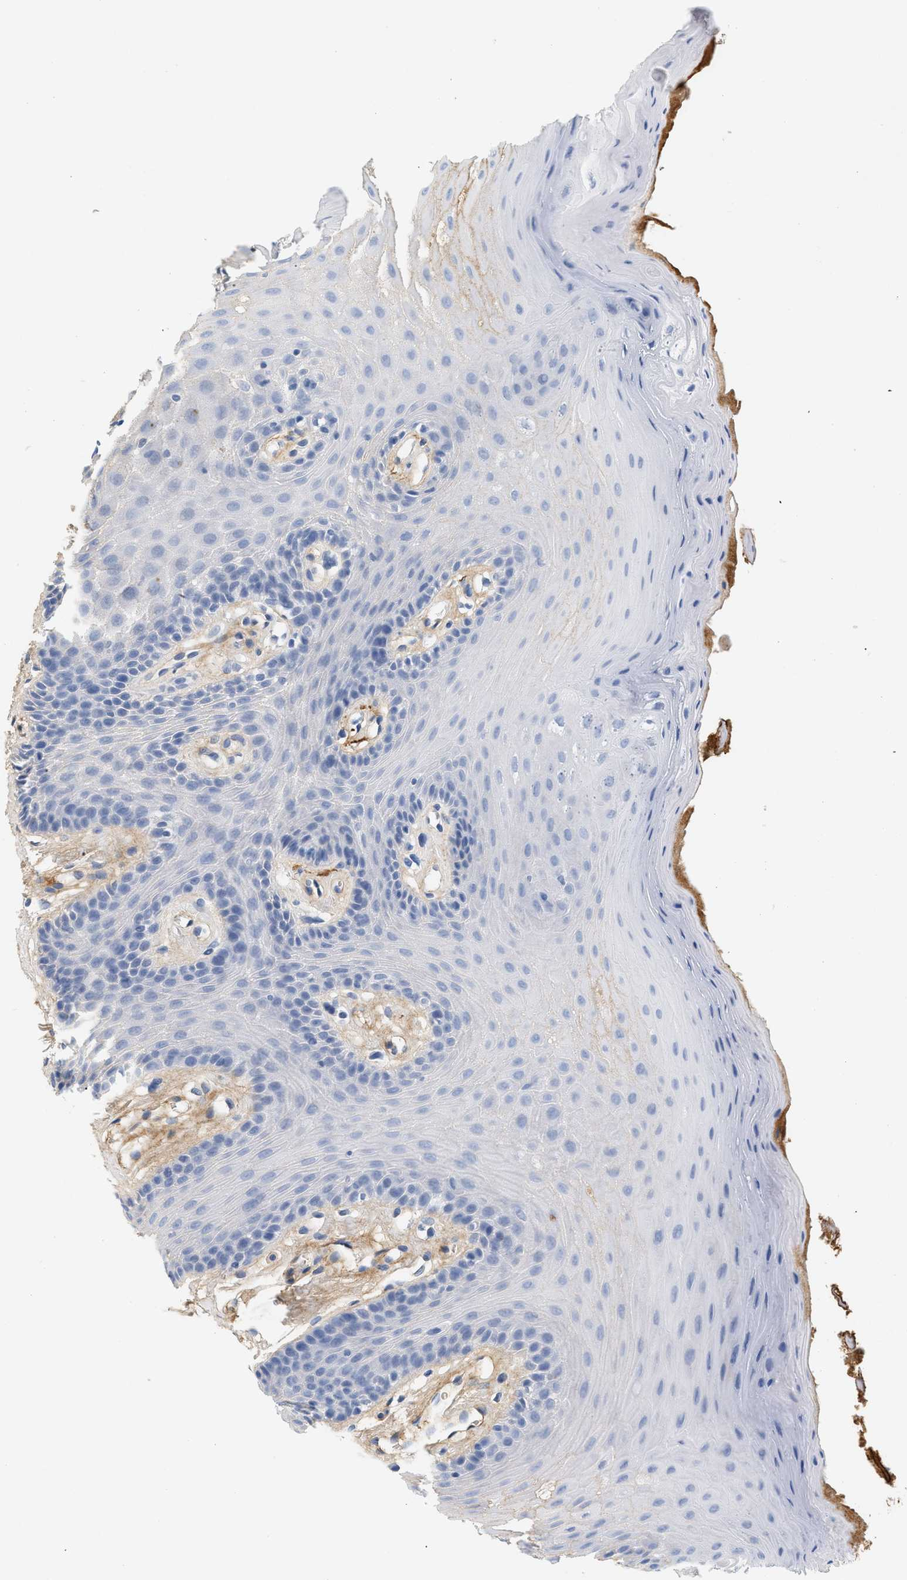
{"staining": {"intensity": "negative", "quantity": "none", "location": "none"}, "tissue": "oral mucosa", "cell_type": "Squamous epithelial cells", "image_type": "normal", "snomed": [{"axis": "morphology", "description": "Normal tissue, NOS"}, {"axis": "morphology", "description": "Squamous cell carcinoma, NOS"}, {"axis": "topography", "description": "Skeletal muscle"}, {"axis": "topography", "description": "Adipose tissue"}, {"axis": "topography", "description": "Vascular tissue"}, {"axis": "topography", "description": "Oral tissue"}, {"axis": "topography", "description": "Peripheral nerve tissue"}, {"axis": "topography", "description": "Head-Neck"}], "caption": "DAB (3,3'-diaminobenzidine) immunohistochemical staining of unremarkable oral mucosa reveals no significant positivity in squamous epithelial cells.", "gene": "CFH", "patient": {"sex": "male", "age": 71}}